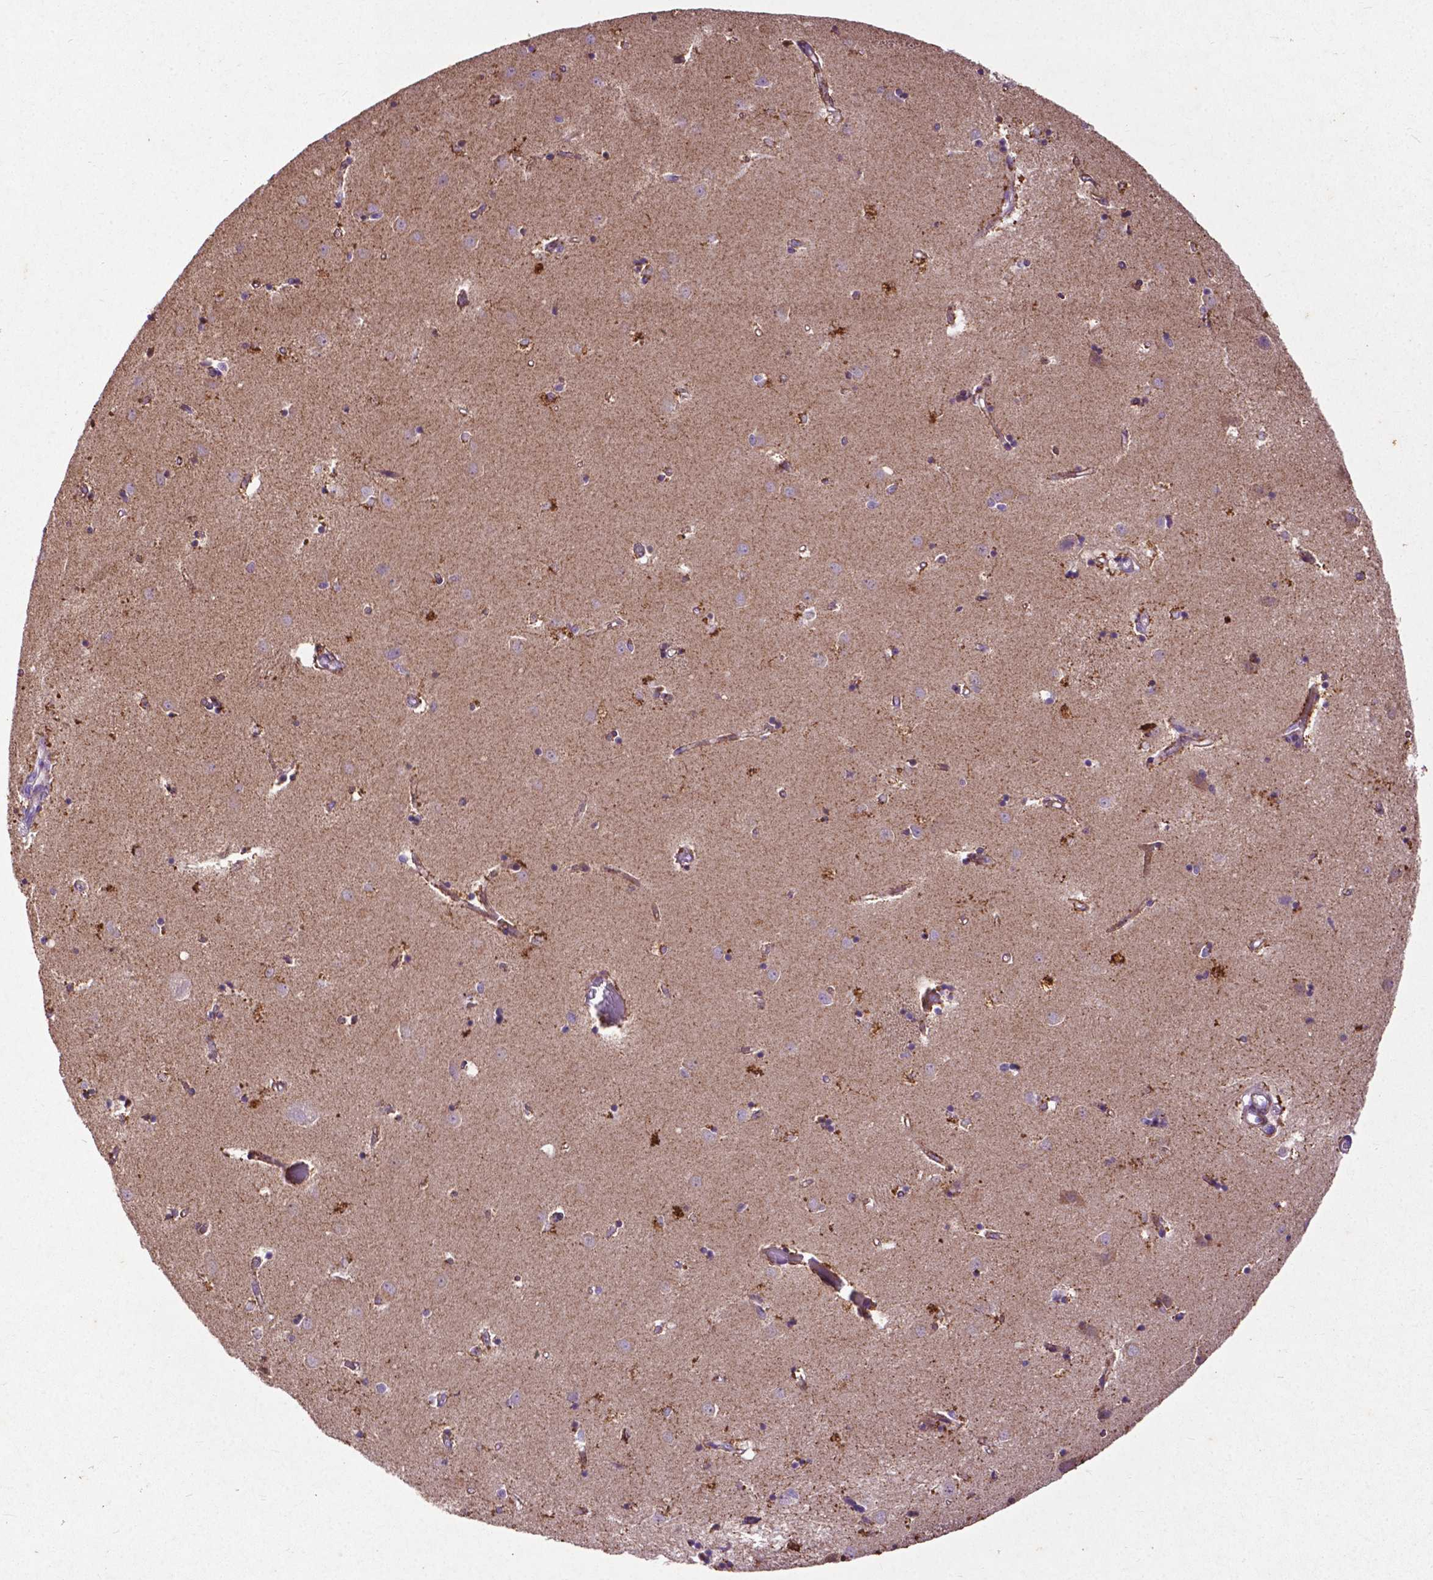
{"staining": {"intensity": "strong", "quantity": "<25%", "location": "cytoplasmic/membranous"}, "tissue": "caudate", "cell_type": "Glial cells", "image_type": "normal", "snomed": [{"axis": "morphology", "description": "Normal tissue, NOS"}, {"axis": "topography", "description": "Lateral ventricle wall"}], "caption": "Immunohistochemical staining of unremarkable caudate shows <25% levels of strong cytoplasmic/membranous protein staining in approximately <25% of glial cells. The staining was performed using DAB, with brown indicating positive protein expression. Nuclei are stained blue with hematoxylin.", "gene": "THEGL", "patient": {"sex": "male", "age": 54}}